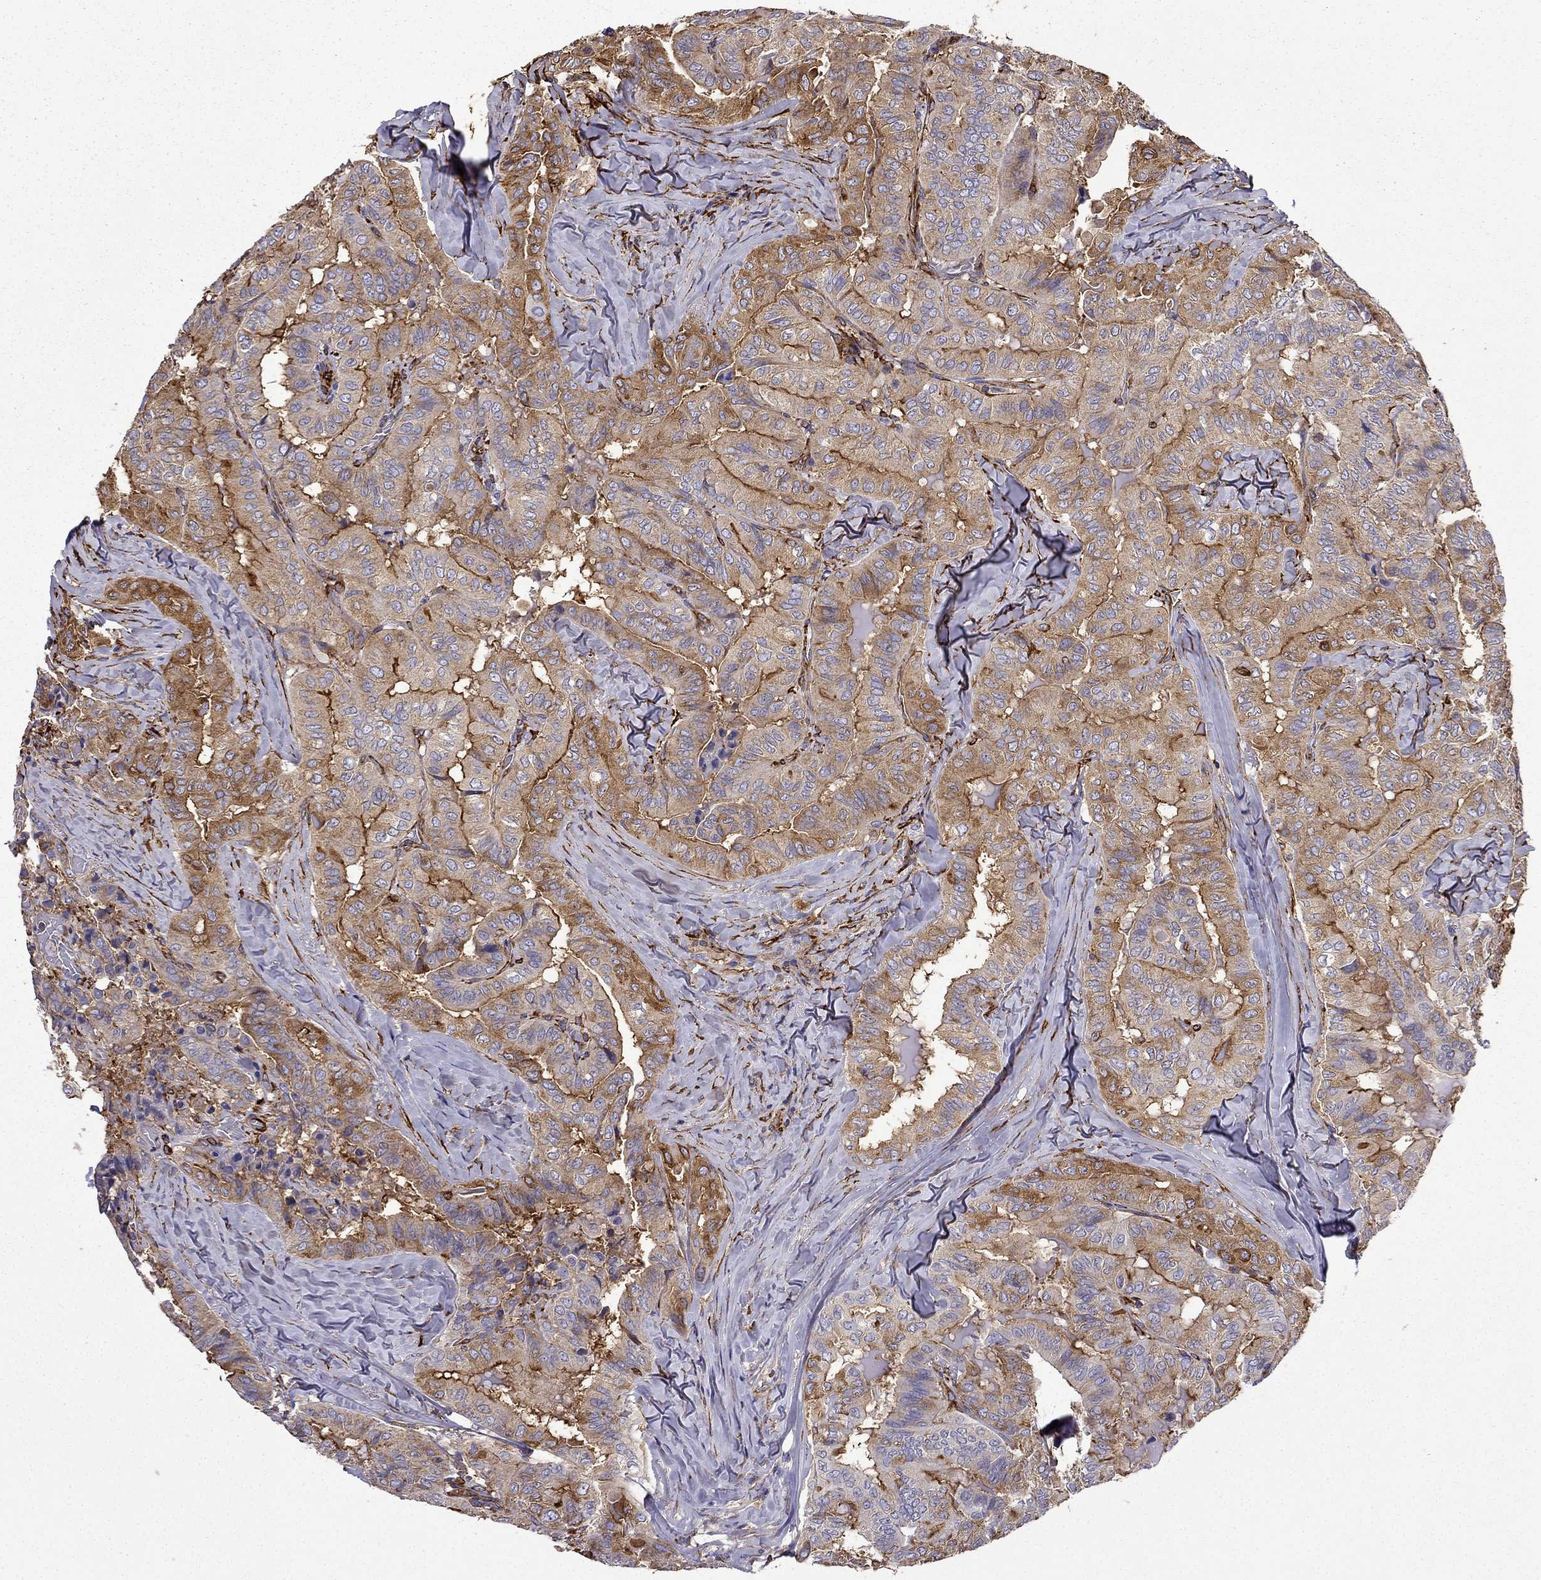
{"staining": {"intensity": "moderate", "quantity": ">75%", "location": "cytoplasmic/membranous"}, "tissue": "thyroid cancer", "cell_type": "Tumor cells", "image_type": "cancer", "snomed": [{"axis": "morphology", "description": "Papillary adenocarcinoma, NOS"}, {"axis": "topography", "description": "Thyroid gland"}], "caption": "Immunohistochemical staining of human papillary adenocarcinoma (thyroid) displays moderate cytoplasmic/membranous protein staining in approximately >75% of tumor cells. Using DAB (3,3'-diaminobenzidine) (brown) and hematoxylin (blue) stains, captured at high magnification using brightfield microscopy.", "gene": "MAP4", "patient": {"sex": "female", "age": 68}}